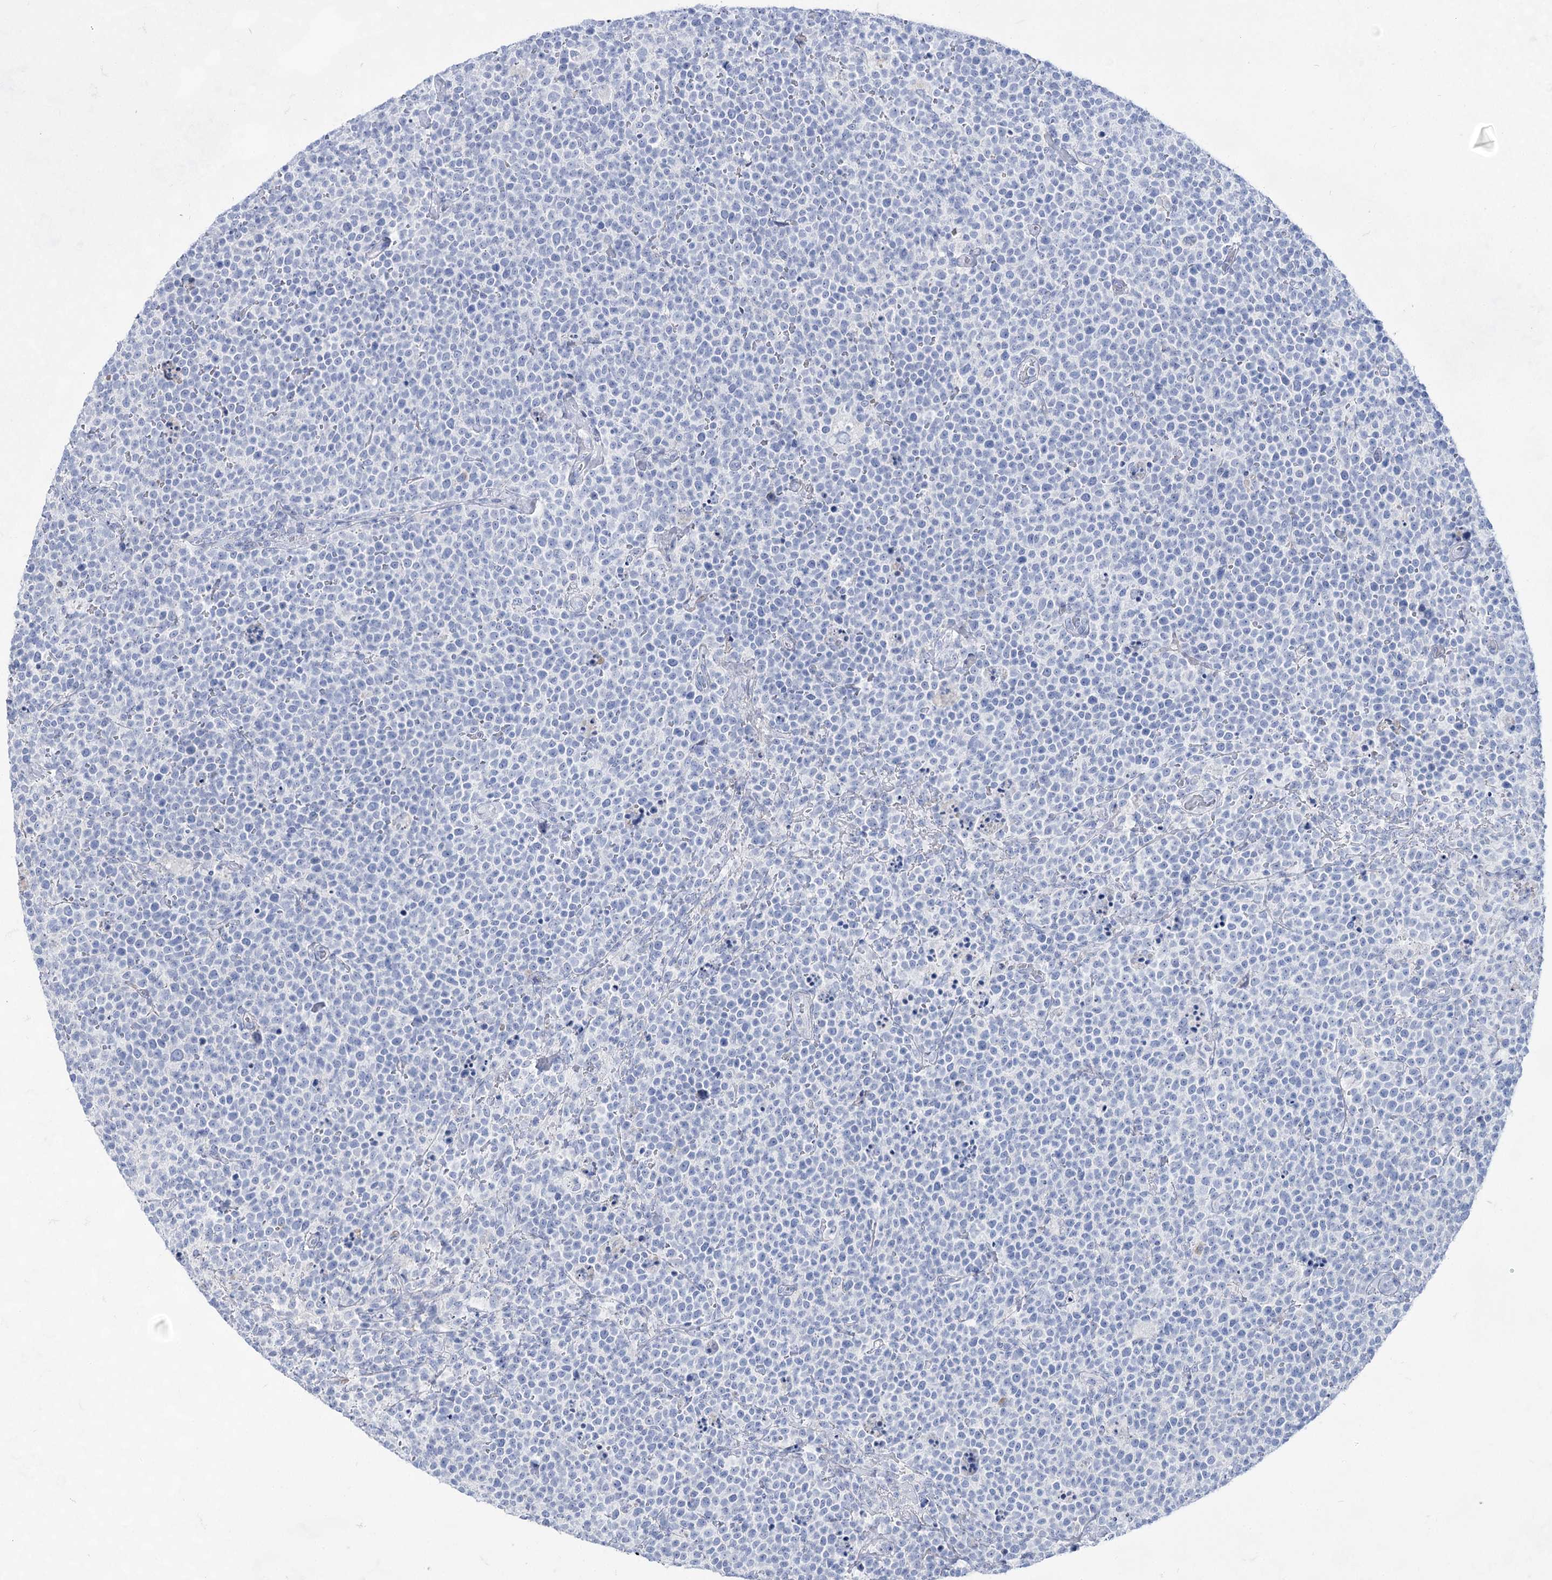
{"staining": {"intensity": "negative", "quantity": "none", "location": "none"}, "tissue": "lymphoma", "cell_type": "Tumor cells", "image_type": "cancer", "snomed": [{"axis": "morphology", "description": "Malignant lymphoma, non-Hodgkin's type, High grade"}, {"axis": "topography", "description": "Lymph node"}], "caption": "DAB immunohistochemical staining of lymphoma displays no significant staining in tumor cells.", "gene": "ACRV1", "patient": {"sex": "male", "age": 61}}